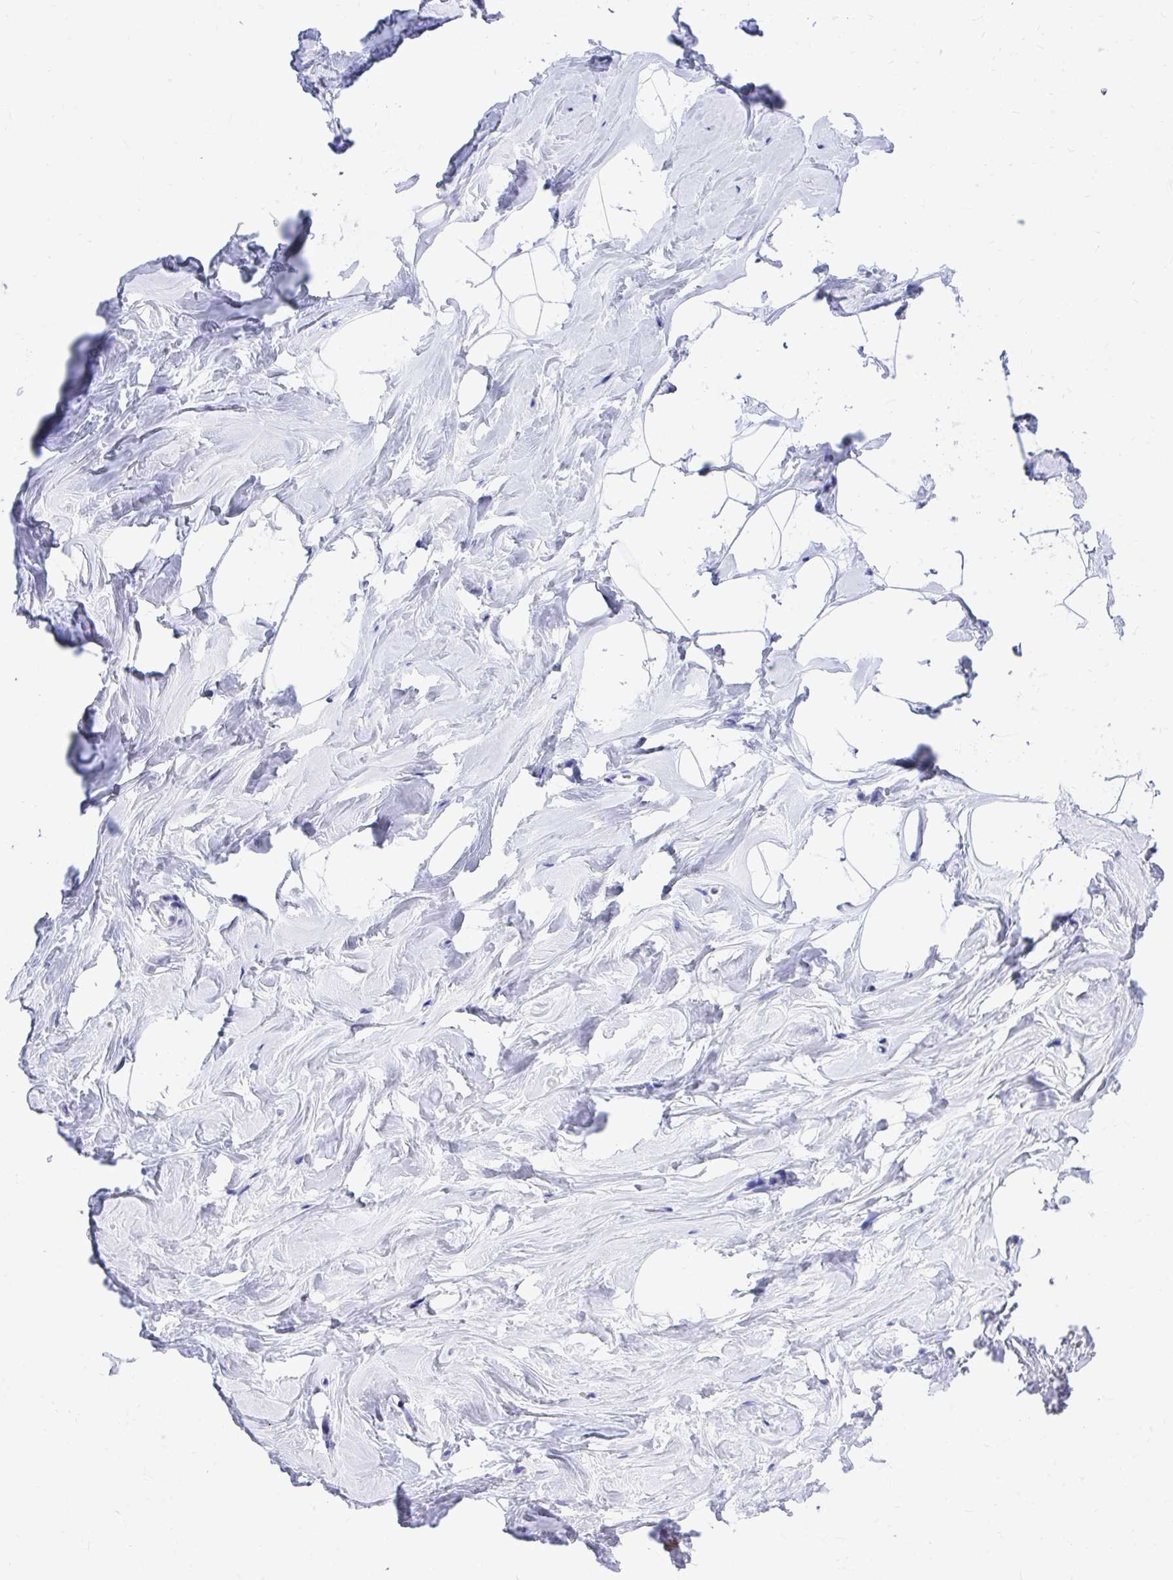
{"staining": {"intensity": "negative", "quantity": "none", "location": "none"}, "tissue": "breast", "cell_type": "Adipocytes", "image_type": "normal", "snomed": [{"axis": "morphology", "description": "Normal tissue, NOS"}, {"axis": "topography", "description": "Breast"}], "caption": "DAB immunohistochemical staining of normal human breast reveals no significant positivity in adipocytes. The staining is performed using DAB (3,3'-diaminobenzidine) brown chromogen with nuclei counter-stained in using hematoxylin.", "gene": "RUNX3", "patient": {"sex": "female", "age": 32}}